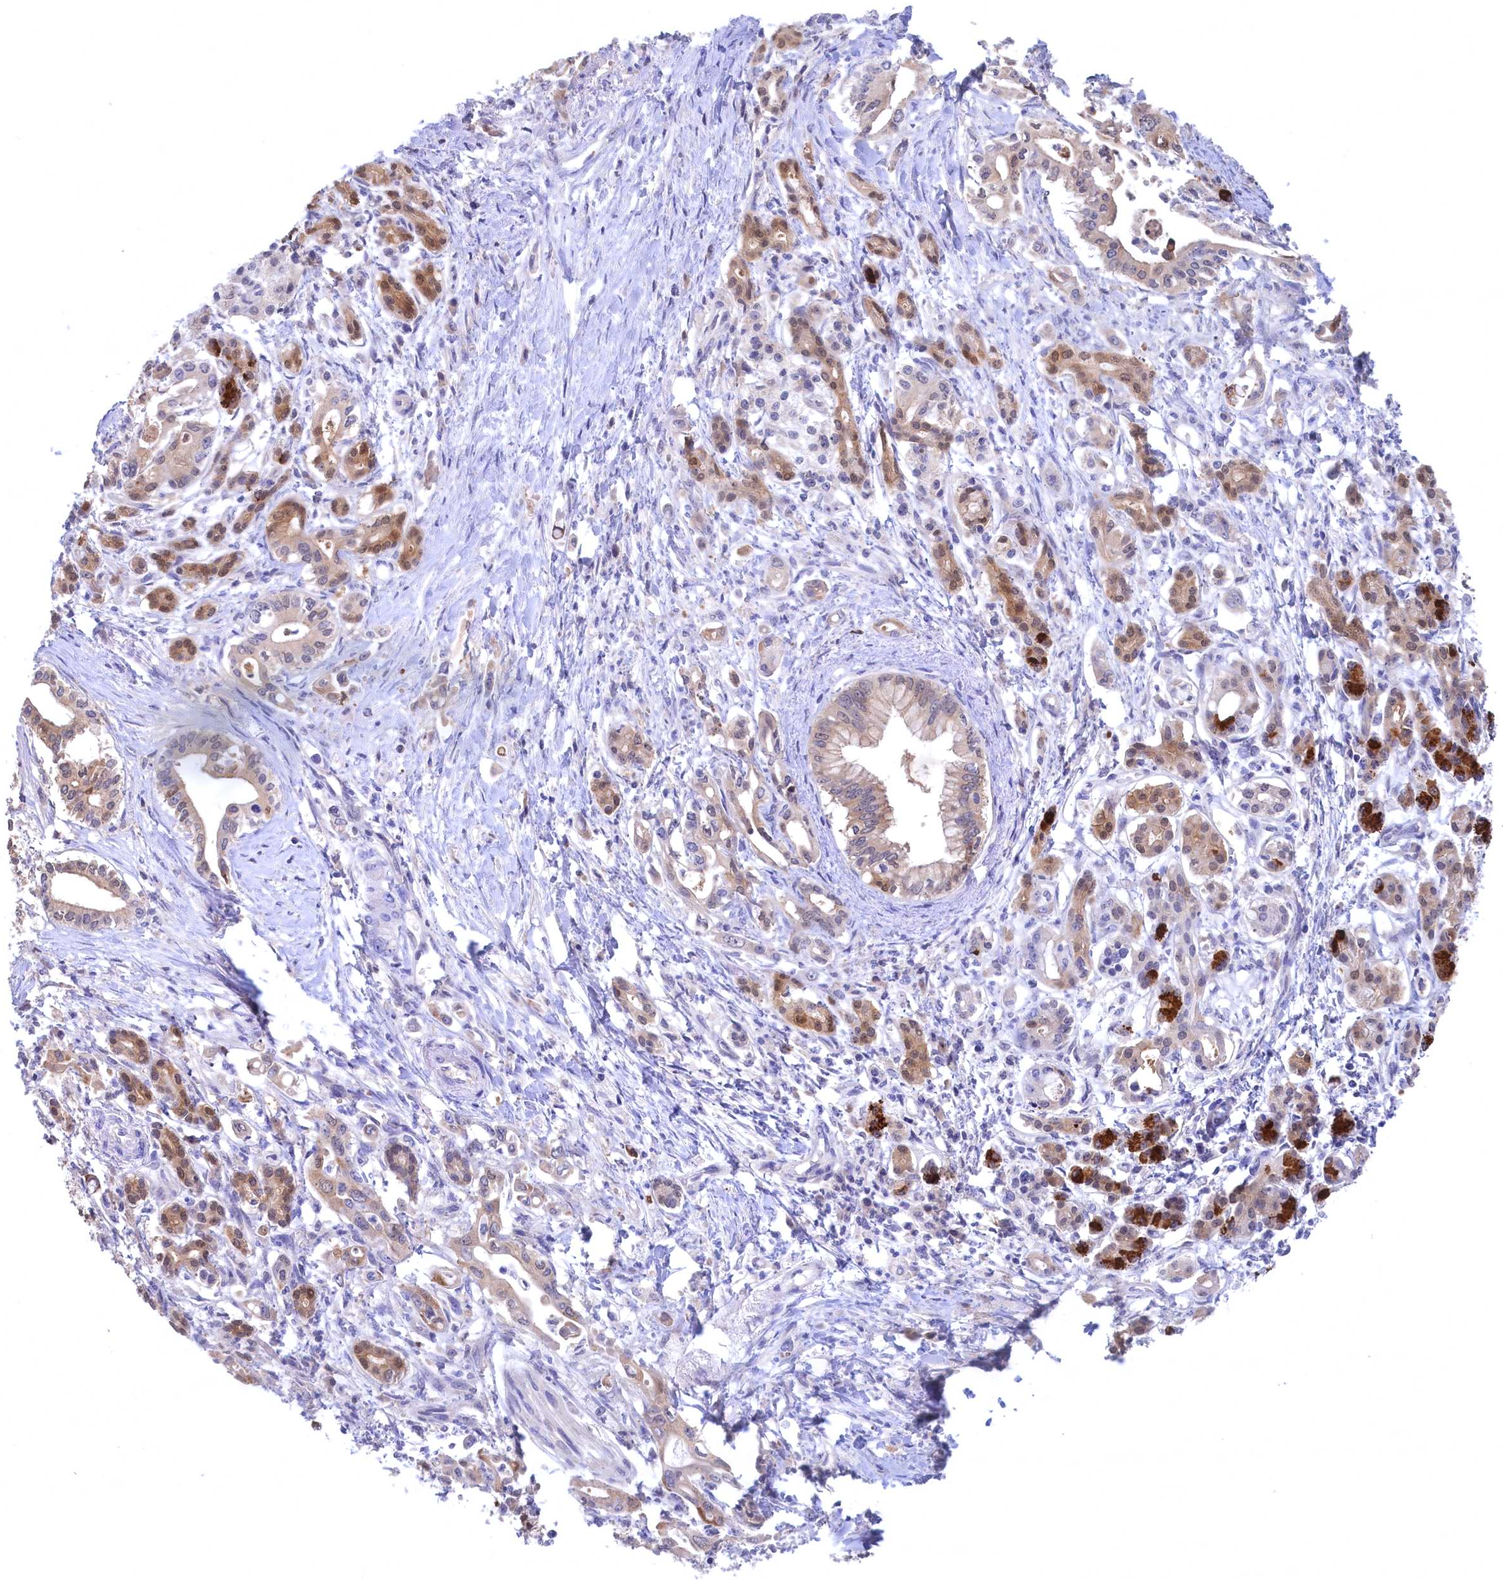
{"staining": {"intensity": "weak", "quantity": "<25%", "location": "cytoplasmic/membranous"}, "tissue": "pancreatic cancer", "cell_type": "Tumor cells", "image_type": "cancer", "snomed": [{"axis": "morphology", "description": "Adenocarcinoma, NOS"}, {"axis": "topography", "description": "Pancreas"}], "caption": "Immunohistochemistry of human adenocarcinoma (pancreatic) shows no staining in tumor cells.", "gene": "C11orf54", "patient": {"sex": "female", "age": 66}}